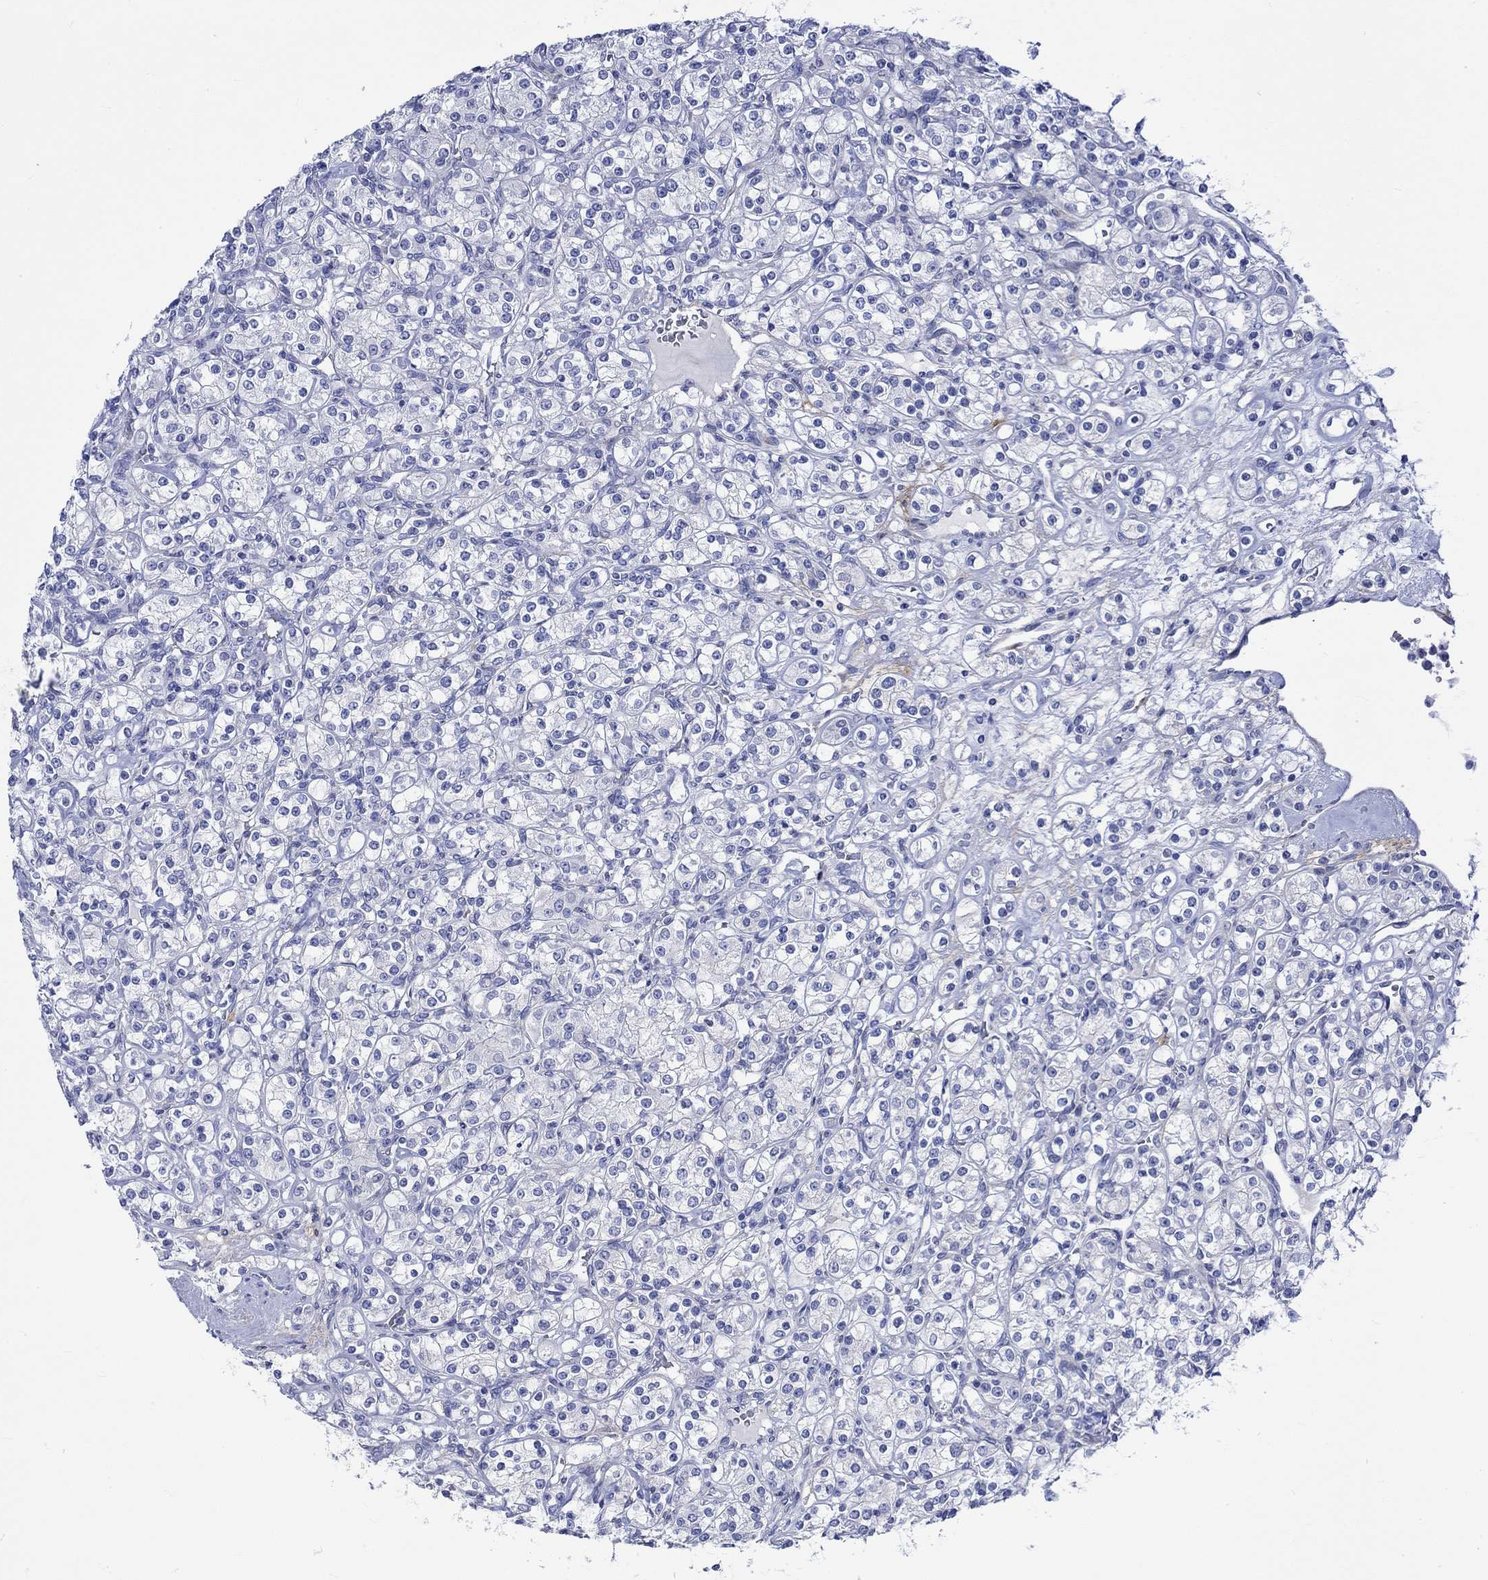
{"staining": {"intensity": "negative", "quantity": "none", "location": "none"}, "tissue": "renal cancer", "cell_type": "Tumor cells", "image_type": "cancer", "snomed": [{"axis": "morphology", "description": "Adenocarcinoma, NOS"}, {"axis": "topography", "description": "Kidney"}], "caption": "Tumor cells show no significant positivity in renal adenocarcinoma.", "gene": "NRIP3", "patient": {"sex": "male", "age": 77}}